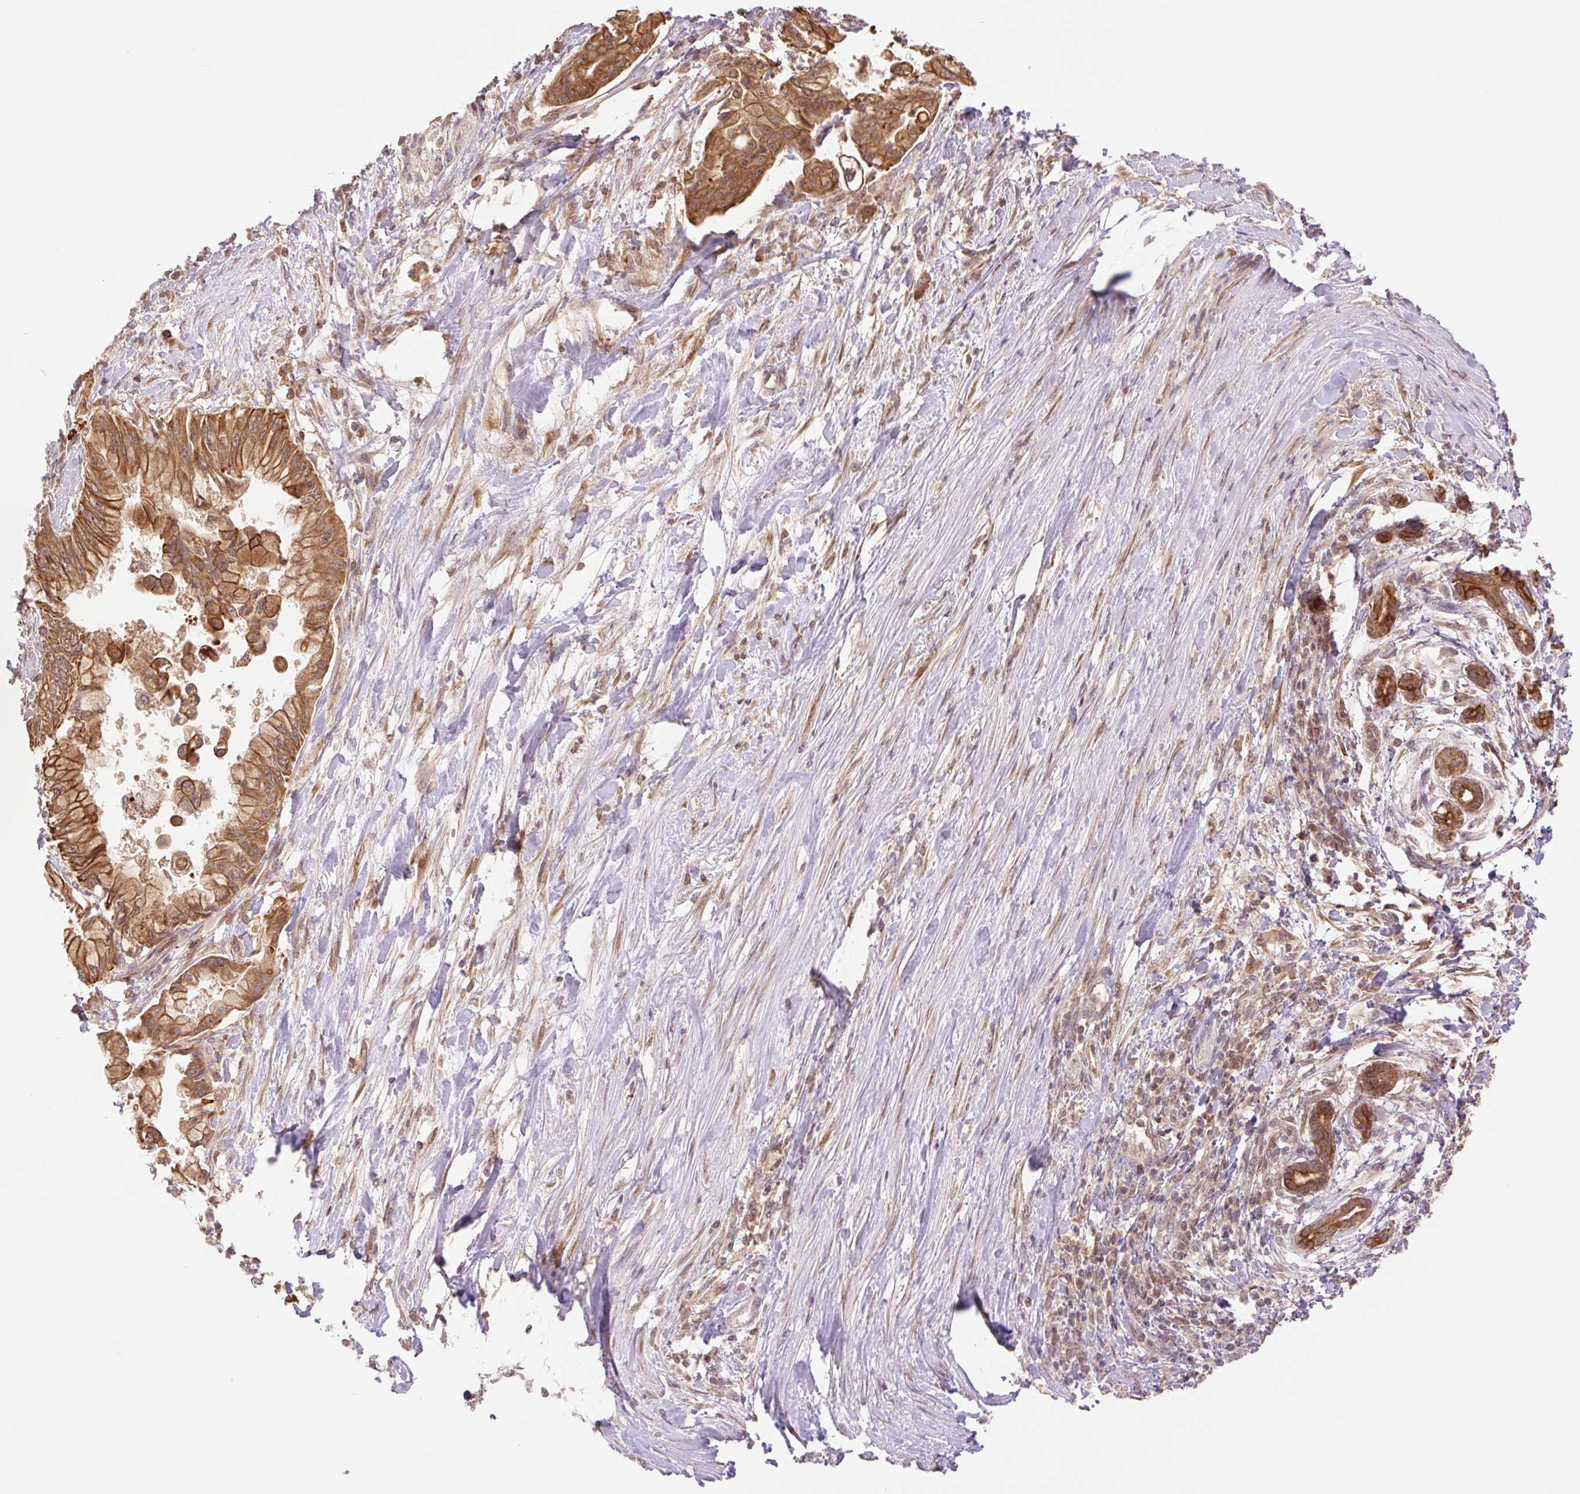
{"staining": {"intensity": "strong", "quantity": ">75%", "location": "cytoplasmic/membranous"}, "tissue": "pancreatic cancer", "cell_type": "Tumor cells", "image_type": "cancer", "snomed": [{"axis": "morphology", "description": "Adenocarcinoma, NOS"}, {"axis": "topography", "description": "Pancreas"}], "caption": "Immunohistochemical staining of human adenocarcinoma (pancreatic) displays high levels of strong cytoplasmic/membranous positivity in about >75% of tumor cells.", "gene": "YJU2B", "patient": {"sex": "male", "age": 48}}